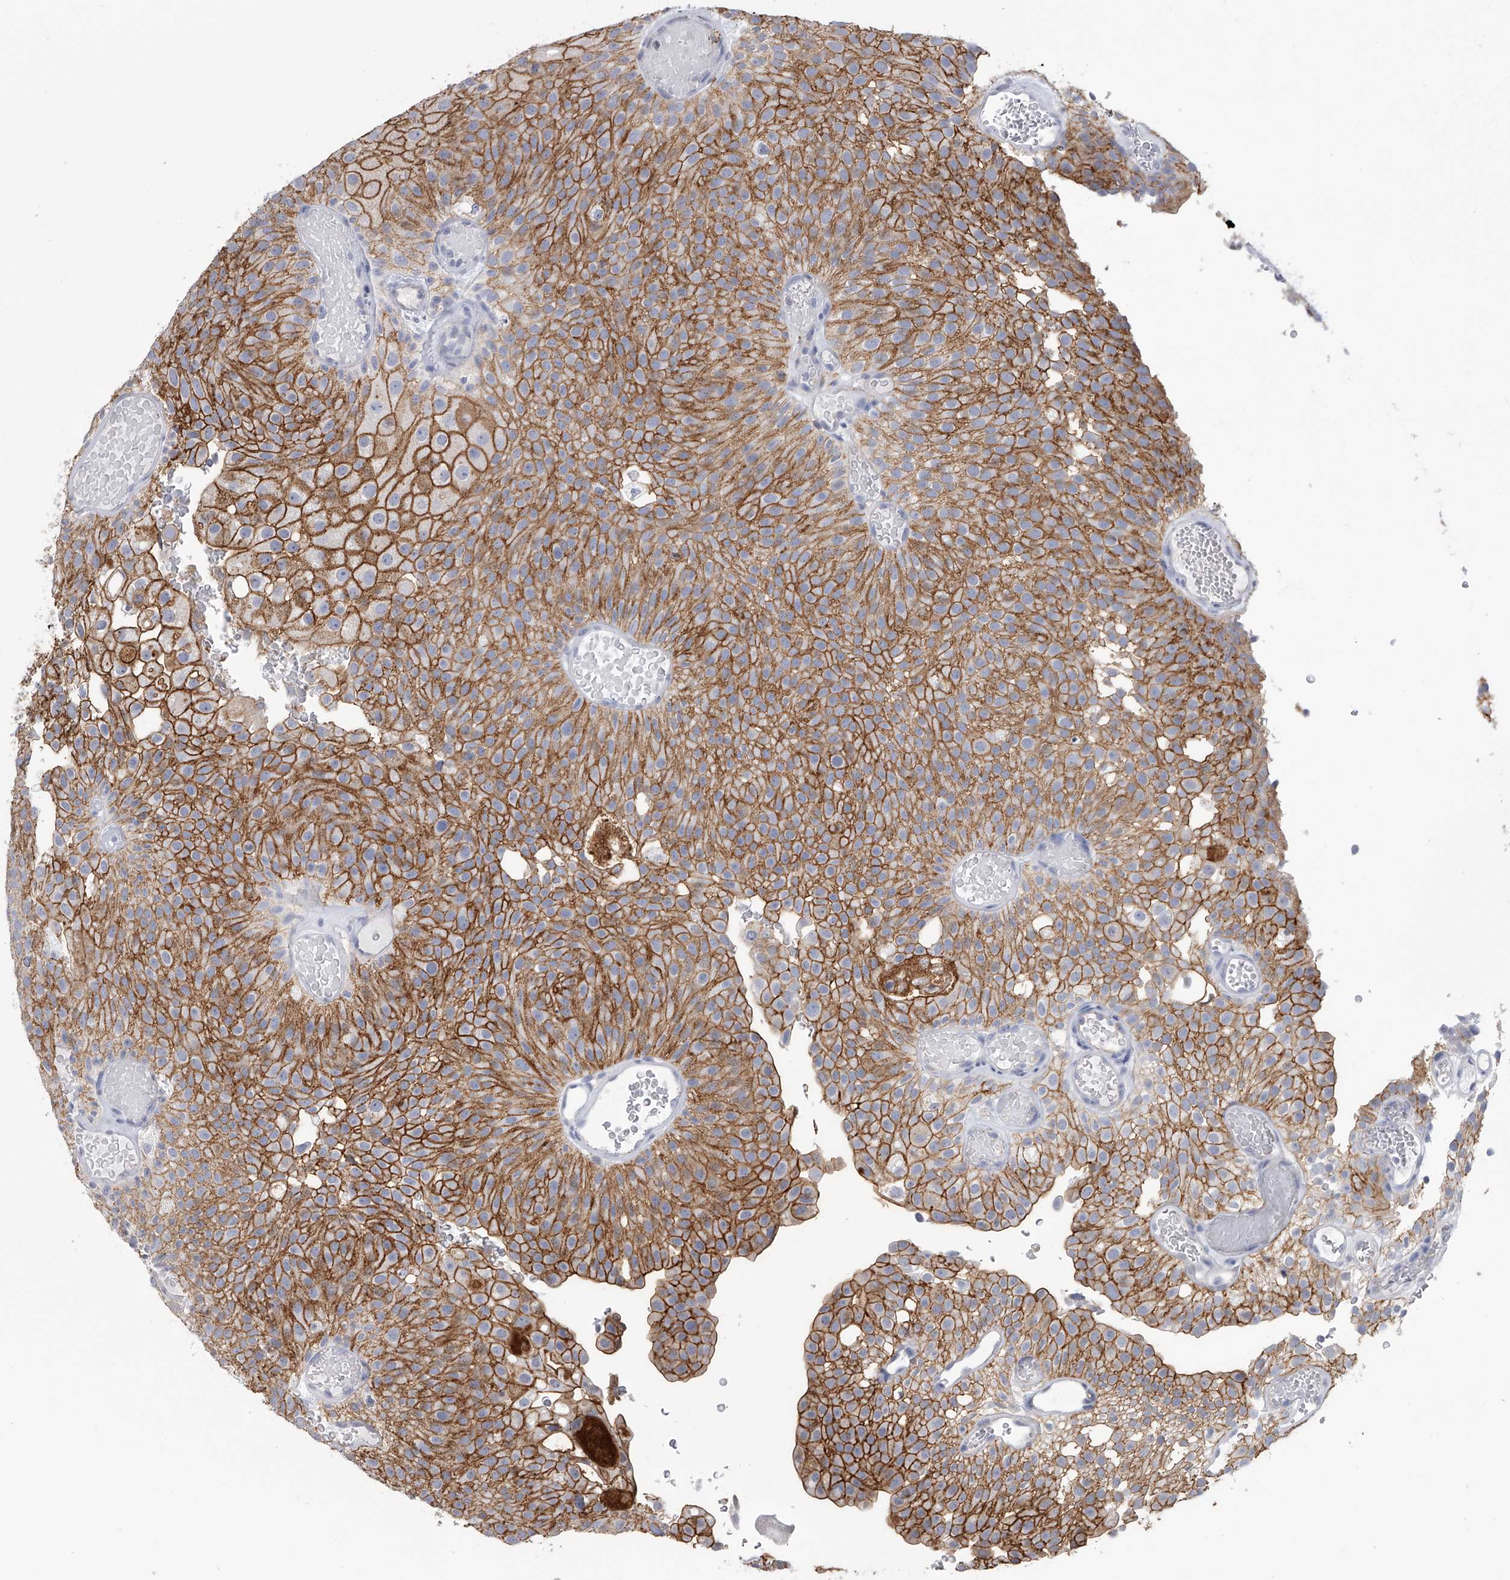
{"staining": {"intensity": "moderate", "quantity": ">75%", "location": "cytoplasmic/membranous"}, "tissue": "urothelial cancer", "cell_type": "Tumor cells", "image_type": "cancer", "snomed": [{"axis": "morphology", "description": "Urothelial carcinoma, Low grade"}, {"axis": "topography", "description": "Urinary bladder"}], "caption": "Approximately >75% of tumor cells in human urothelial cancer demonstrate moderate cytoplasmic/membranous protein expression as visualized by brown immunohistochemical staining.", "gene": "TASP1", "patient": {"sex": "male", "age": 78}}